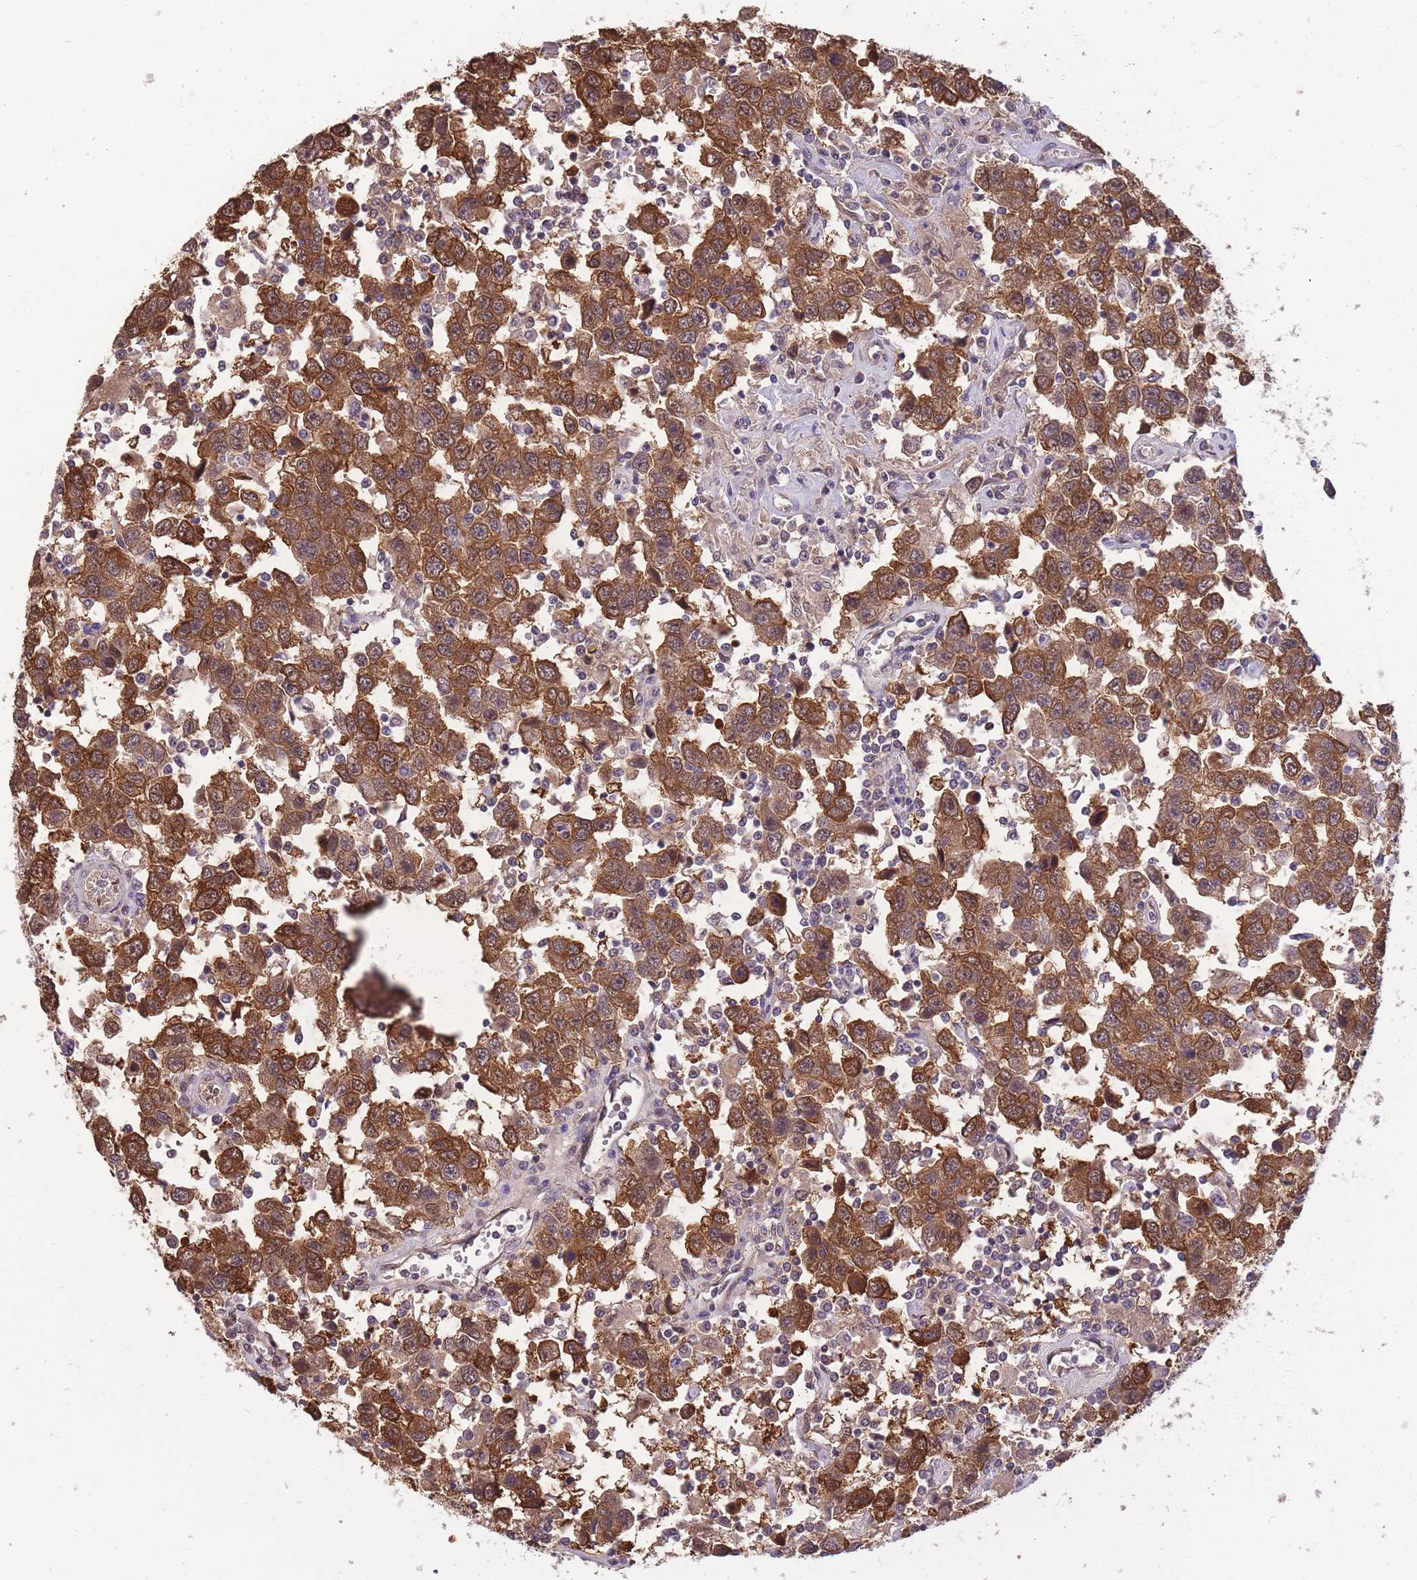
{"staining": {"intensity": "strong", "quantity": ">75%", "location": "cytoplasmic/membranous"}, "tissue": "testis cancer", "cell_type": "Tumor cells", "image_type": "cancer", "snomed": [{"axis": "morphology", "description": "Seminoma, NOS"}, {"axis": "topography", "description": "Testis"}], "caption": "Testis seminoma tissue displays strong cytoplasmic/membranous positivity in approximately >75% of tumor cells, visualized by immunohistochemistry.", "gene": "CDIP1", "patient": {"sex": "male", "age": 41}}